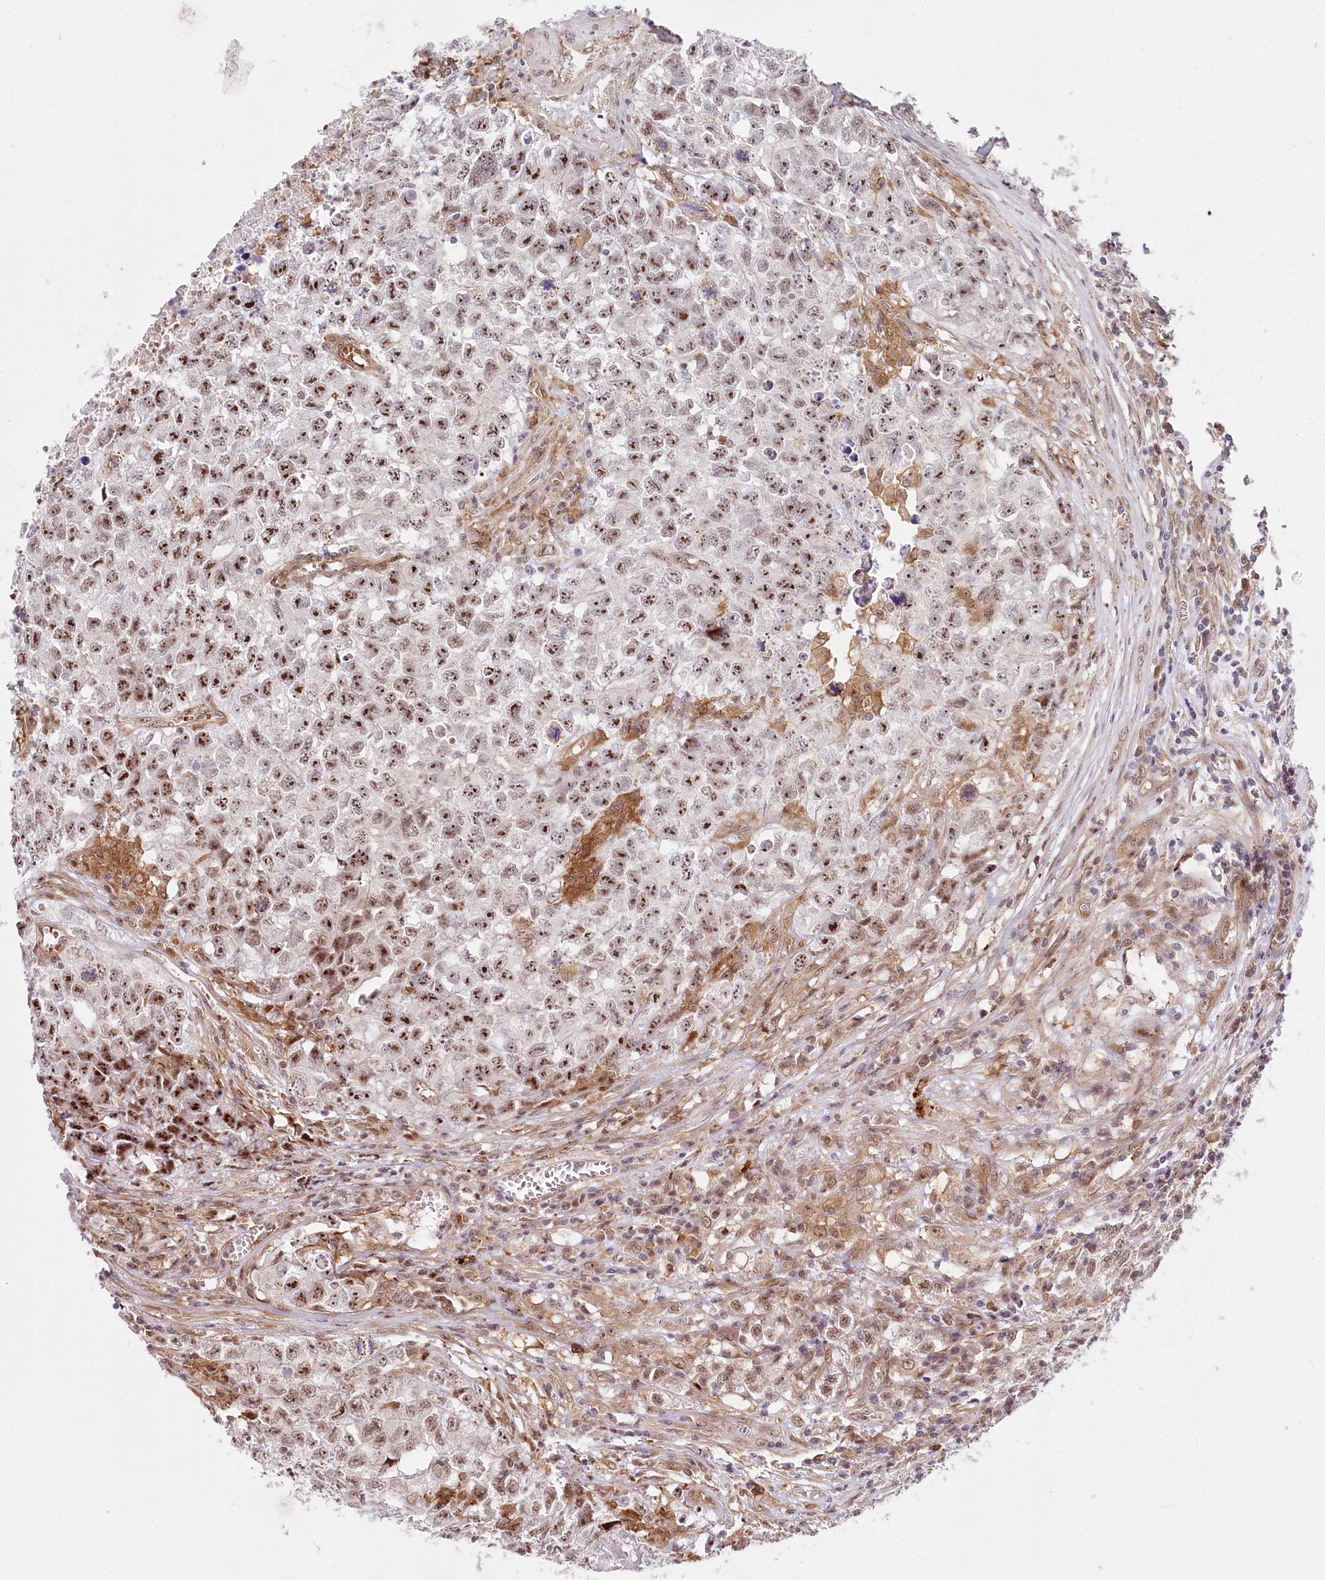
{"staining": {"intensity": "moderate", "quantity": ">75%", "location": "nuclear"}, "tissue": "testis cancer", "cell_type": "Tumor cells", "image_type": "cancer", "snomed": [{"axis": "morphology", "description": "Seminoma, NOS"}, {"axis": "morphology", "description": "Carcinoma, Embryonal, NOS"}, {"axis": "topography", "description": "Testis"}], "caption": "Protein staining displays moderate nuclear staining in about >75% of tumor cells in testis cancer (seminoma).", "gene": "TUBGCP2", "patient": {"sex": "male", "age": 43}}